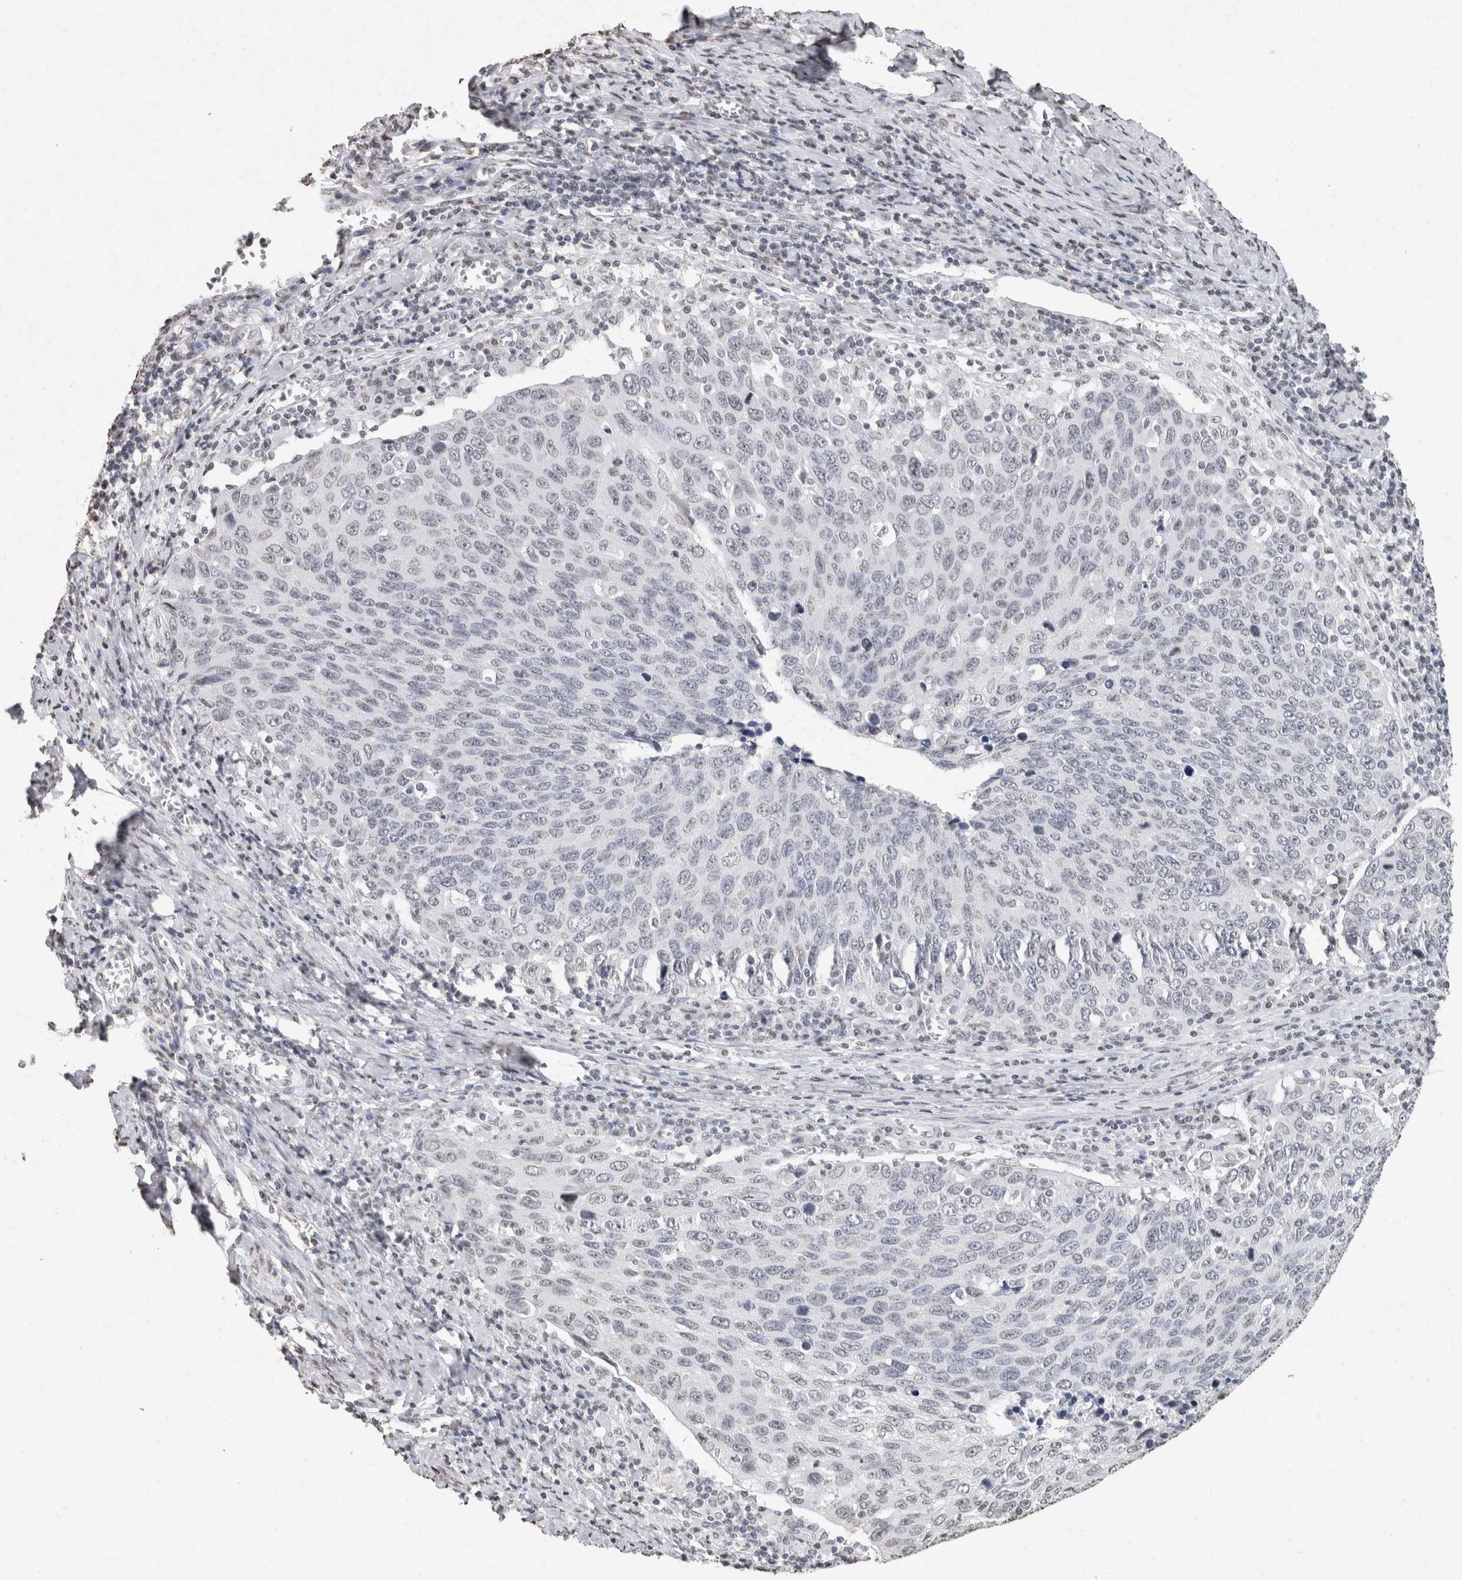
{"staining": {"intensity": "negative", "quantity": "none", "location": "none"}, "tissue": "cervical cancer", "cell_type": "Tumor cells", "image_type": "cancer", "snomed": [{"axis": "morphology", "description": "Squamous cell carcinoma, NOS"}, {"axis": "topography", "description": "Cervix"}], "caption": "The photomicrograph shows no staining of tumor cells in cervical cancer.", "gene": "CNTN1", "patient": {"sex": "female", "age": 53}}